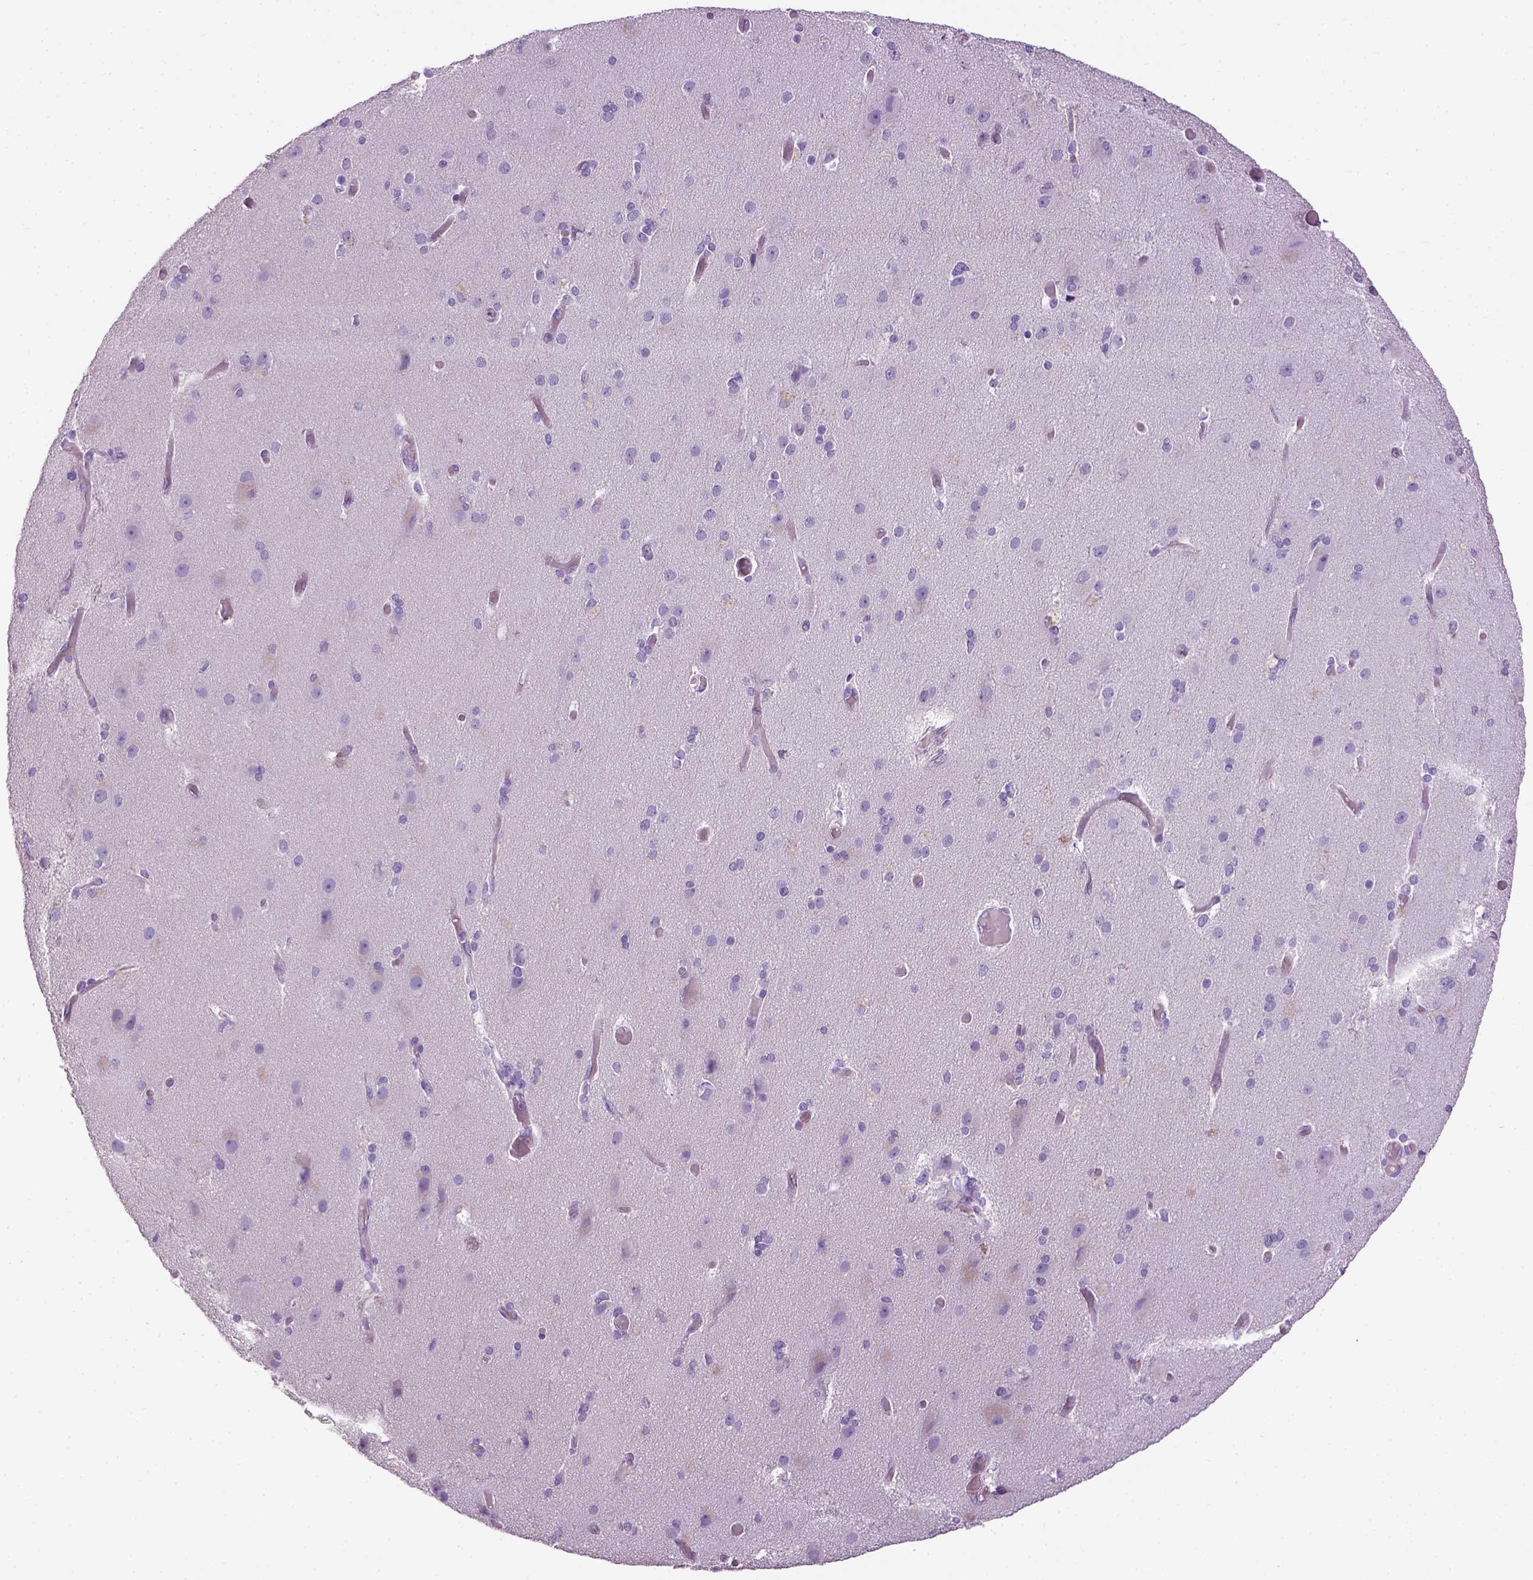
{"staining": {"intensity": "weak", "quantity": "<25%", "location": "cytoplasmic/membranous"}, "tissue": "cerebral cortex", "cell_type": "Endothelial cells", "image_type": "normal", "snomed": [{"axis": "morphology", "description": "Normal tissue, NOS"}, {"axis": "morphology", "description": "Glioma, malignant, High grade"}, {"axis": "topography", "description": "Cerebral cortex"}], "caption": "Unremarkable cerebral cortex was stained to show a protein in brown. There is no significant expression in endothelial cells.", "gene": "CYP24A1", "patient": {"sex": "male", "age": 71}}